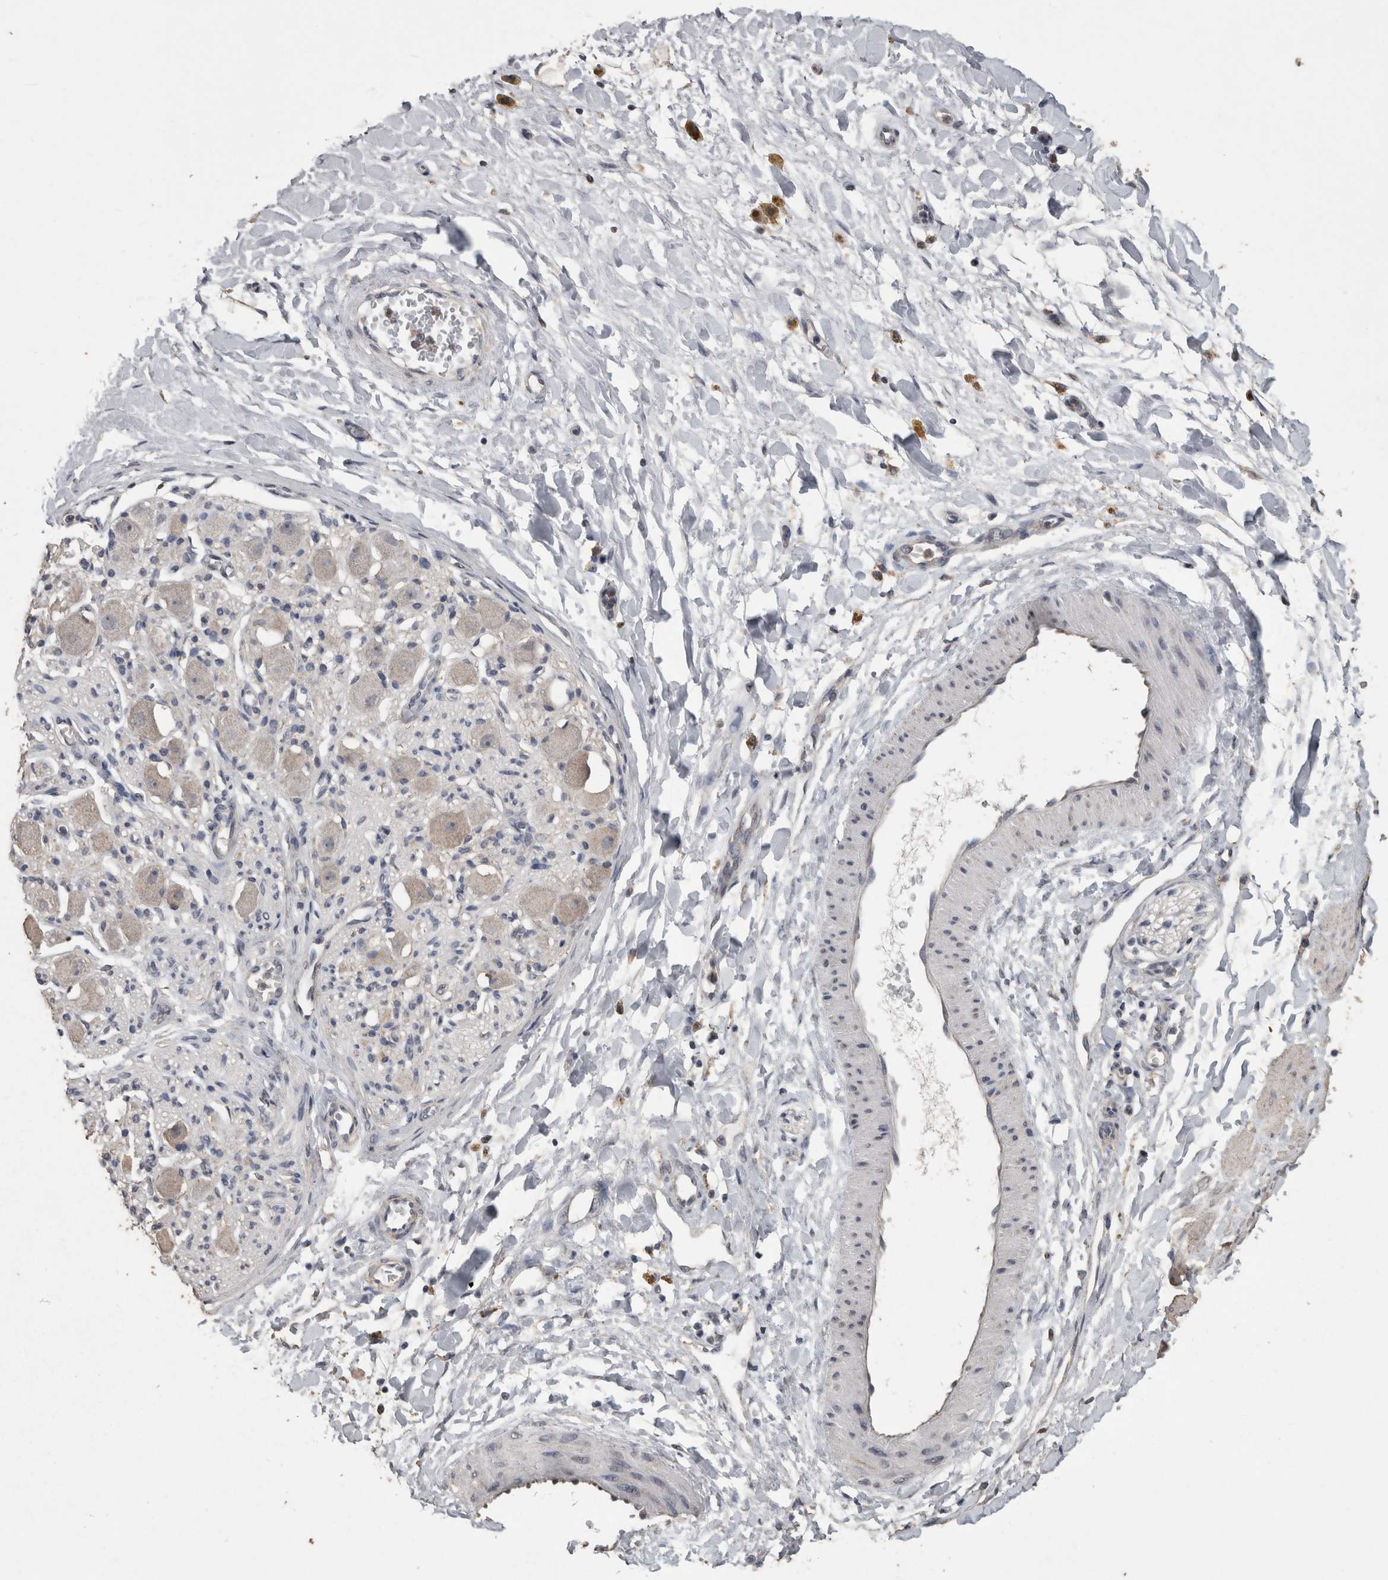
{"staining": {"intensity": "weak", "quantity": "25%-75%", "location": "cytoplasmic/membranous"}, "tissue": "adipose tissue", "cell_type": "Adipocytes", "image_type": "normal", "snomed": [{"axis": "morphology", "description": "Normal tissue, NOS"}, {"axis": "topography", "description": "Kidney"}, {"axis": "topography", "description": "Peripheral nerve tissue"}], "caption": "Immunohistochemical staining of normal adipose tissue demonstrates low levels of weak cytoplasmic/membranous positivity in about 25%-75% of adipocytes.", "gene": "ACADM", "patient": {"sex": "male", "age": 7}}